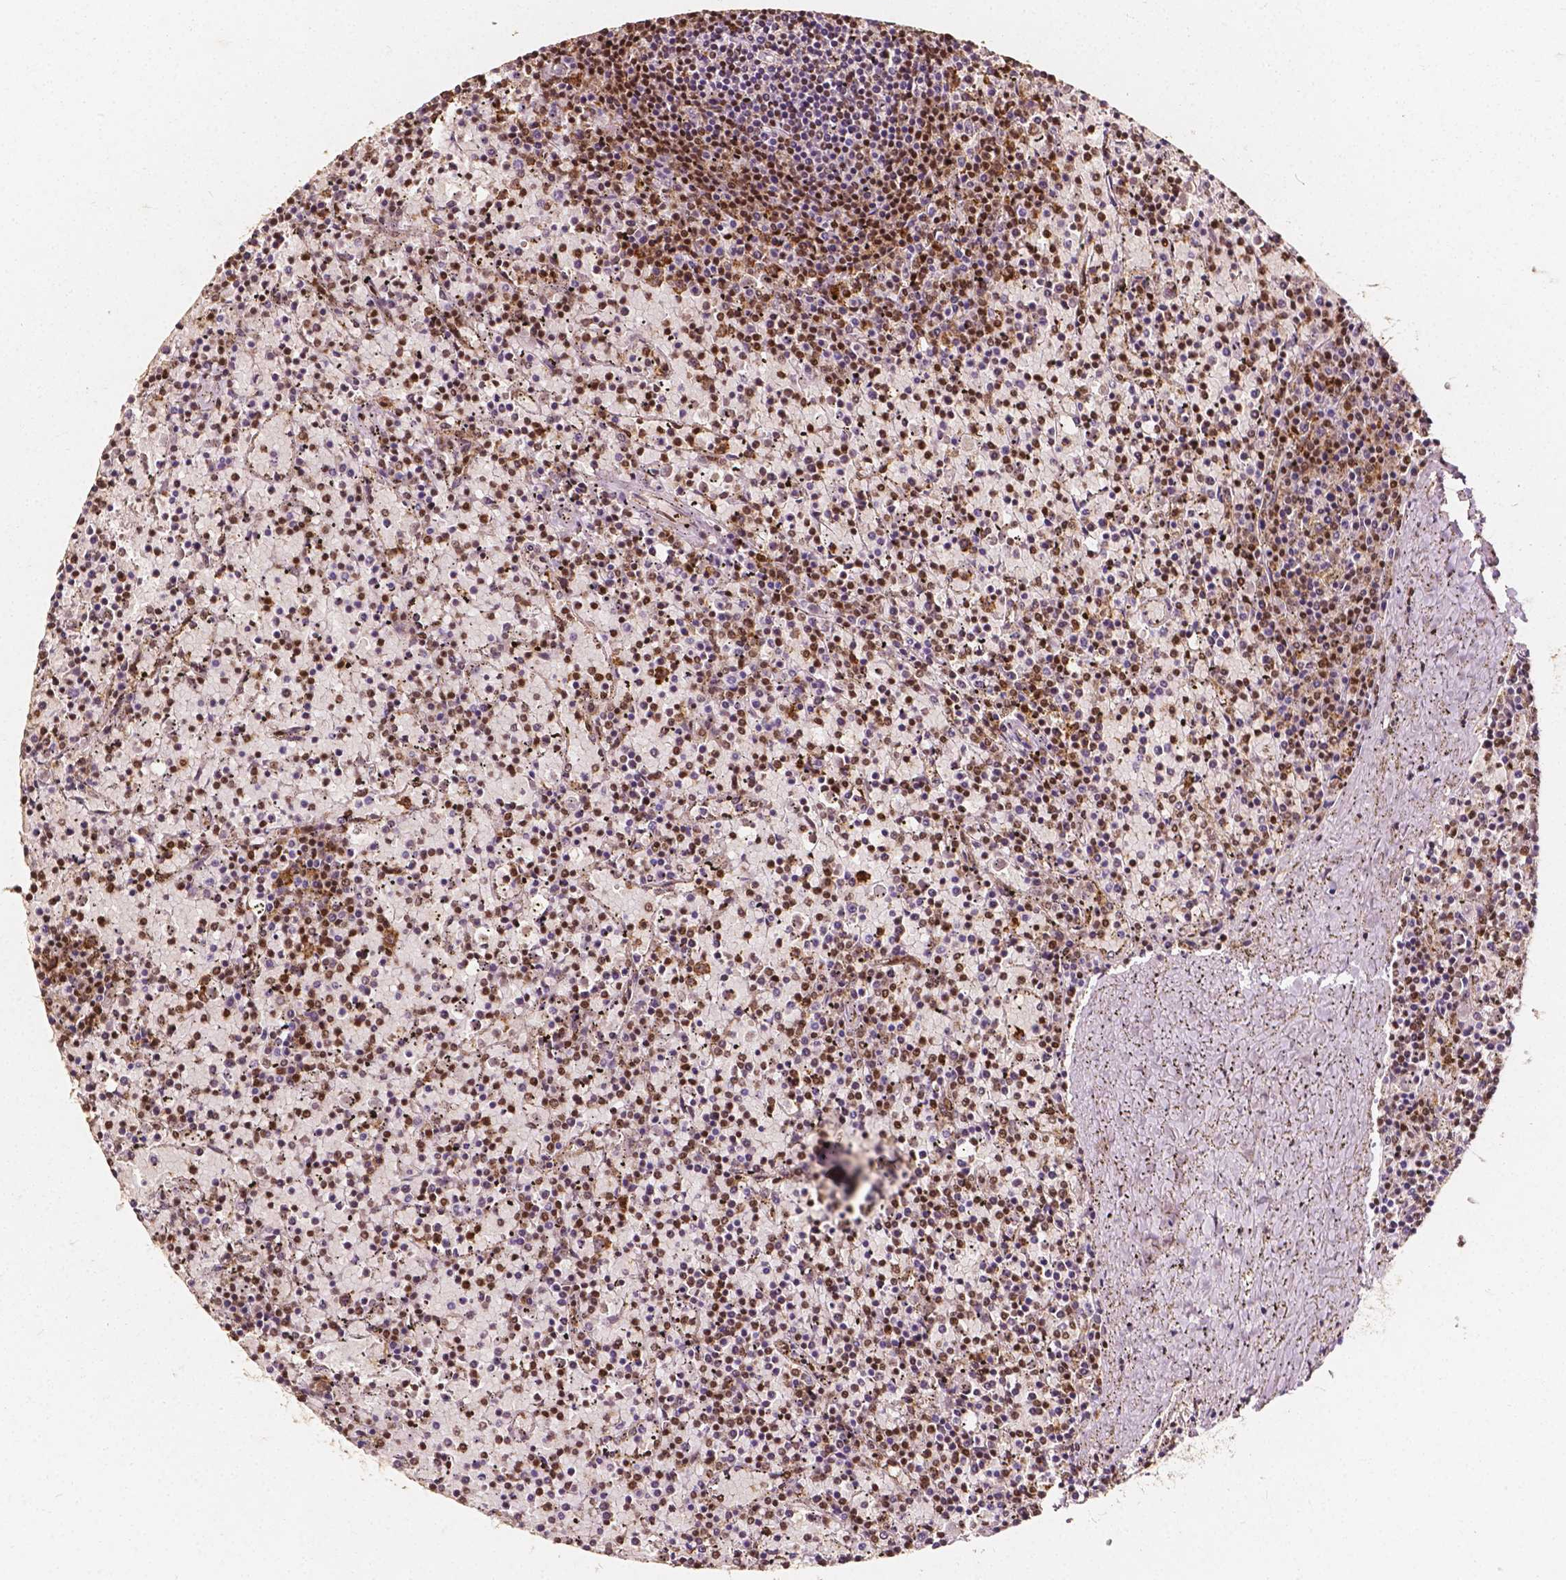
{"staining": {"intensity": "moderate", "quantity": "25%-75%", "location": "nuclear"}, "tissue": "lymphoma", "cell_type": "Tumor cells", "image_type": "cancer", "snomed": [{"axis": "morphology", "description": "Malignant lymphoma, non-Hodgkin's type, Low grade"}, {"axis": "topography", "description": "Spleen"}], "caption": "Lymphoma tissue displays moderate nuclear expression in approximately 25%-75% of tumor cells", "gene": "SMN1", "patient": {"sex": "female", "age": 77}}